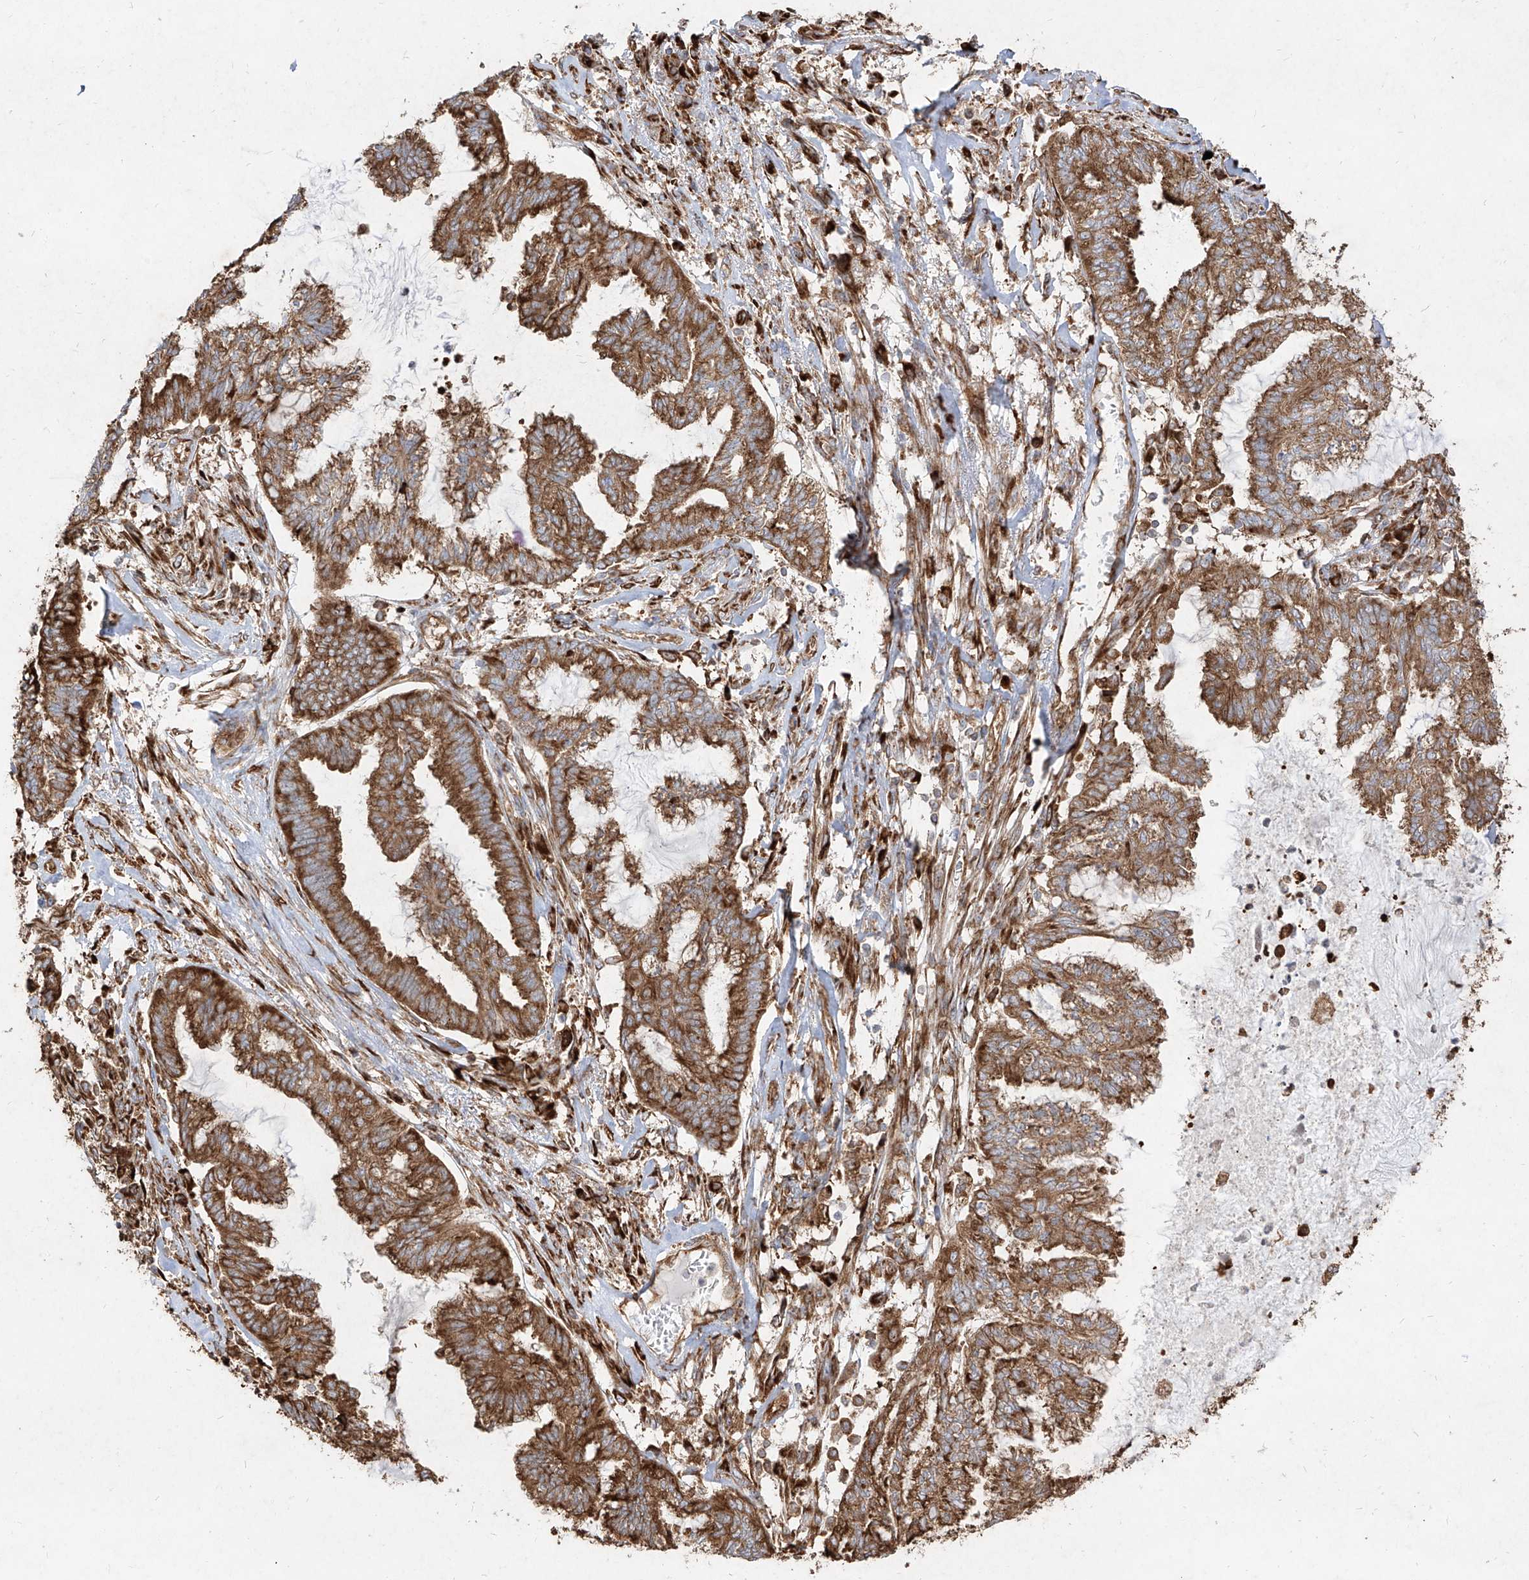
{"staining": {"intensity": "strong", "quantity": ">75%", "location": "cytoplasmic/membranous"}, "tissue": "endometrial cancer", "cell_type": "Tumor cells", "image_type": "cancer", "snomed": [{"axis": "morphology", "description": "Adenocarcinoma, NOS"}, {"axis": "topography", "description": "Endometrium"}], "caption": "Brown immunohistochemical staining in endometrial adenocarcinoma demonstrates strong cytoplasmic/membranous expression in approximately >75% of tumor cells.", "gene": "RPS25", "patient": {"sex": "female", "age": 86}}